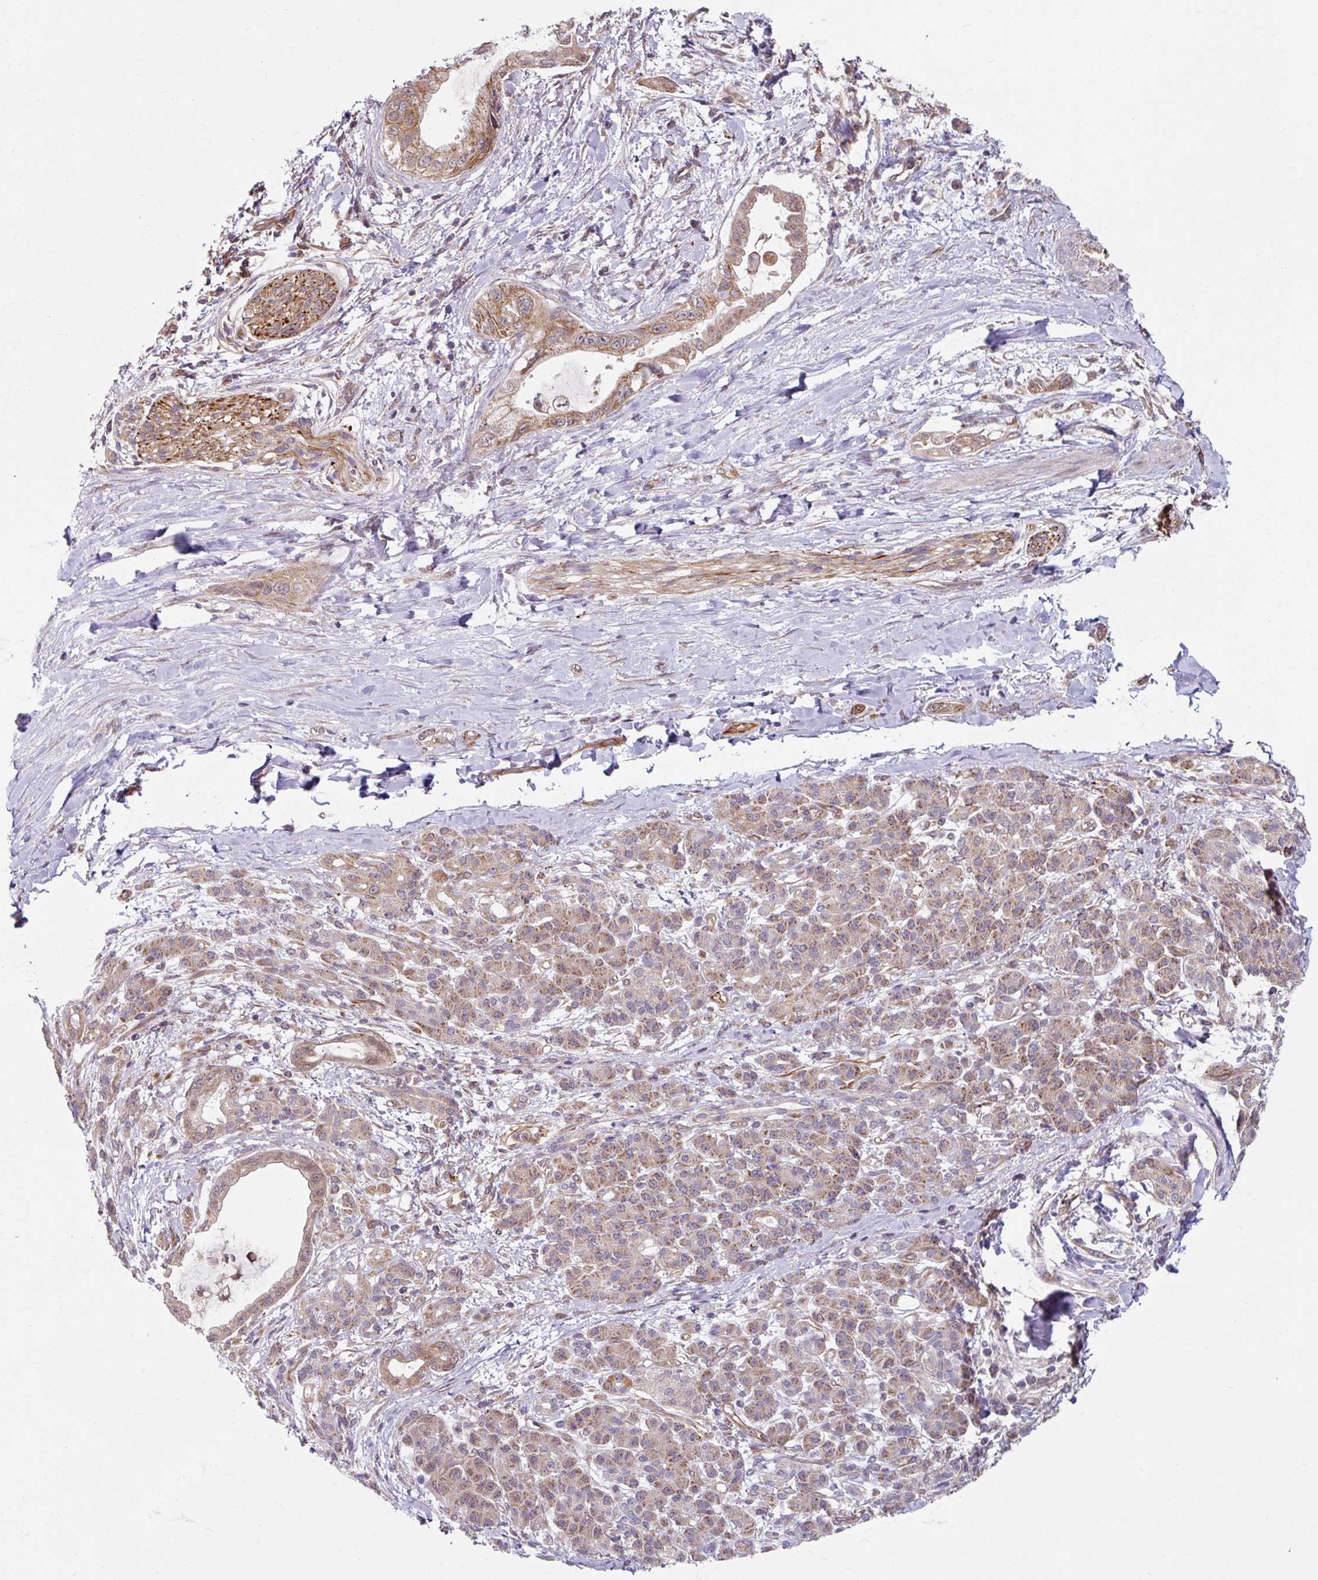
{"staining": {"intensity": "moderate", "quantity": "25%-75%", "location": "cytoplasmic/membranous"}, "tissue": "pancreatic cancer", "cell_type": "Tumor cells", "image_type": "cancer", "snomed": [{"axis": "morphology", "description": "Adenocarcinoma, NOS"}, {"axis": "topography", "description": "Pancreas"}], "caption": "The immunohistochemical stain labels moderate cytoplasmic/membranous positivity in tumor cells of pancreatic adenocarcinoma tissue.", "gene": "DAAM2", "patient": {"sex": "male", "age": 48}}